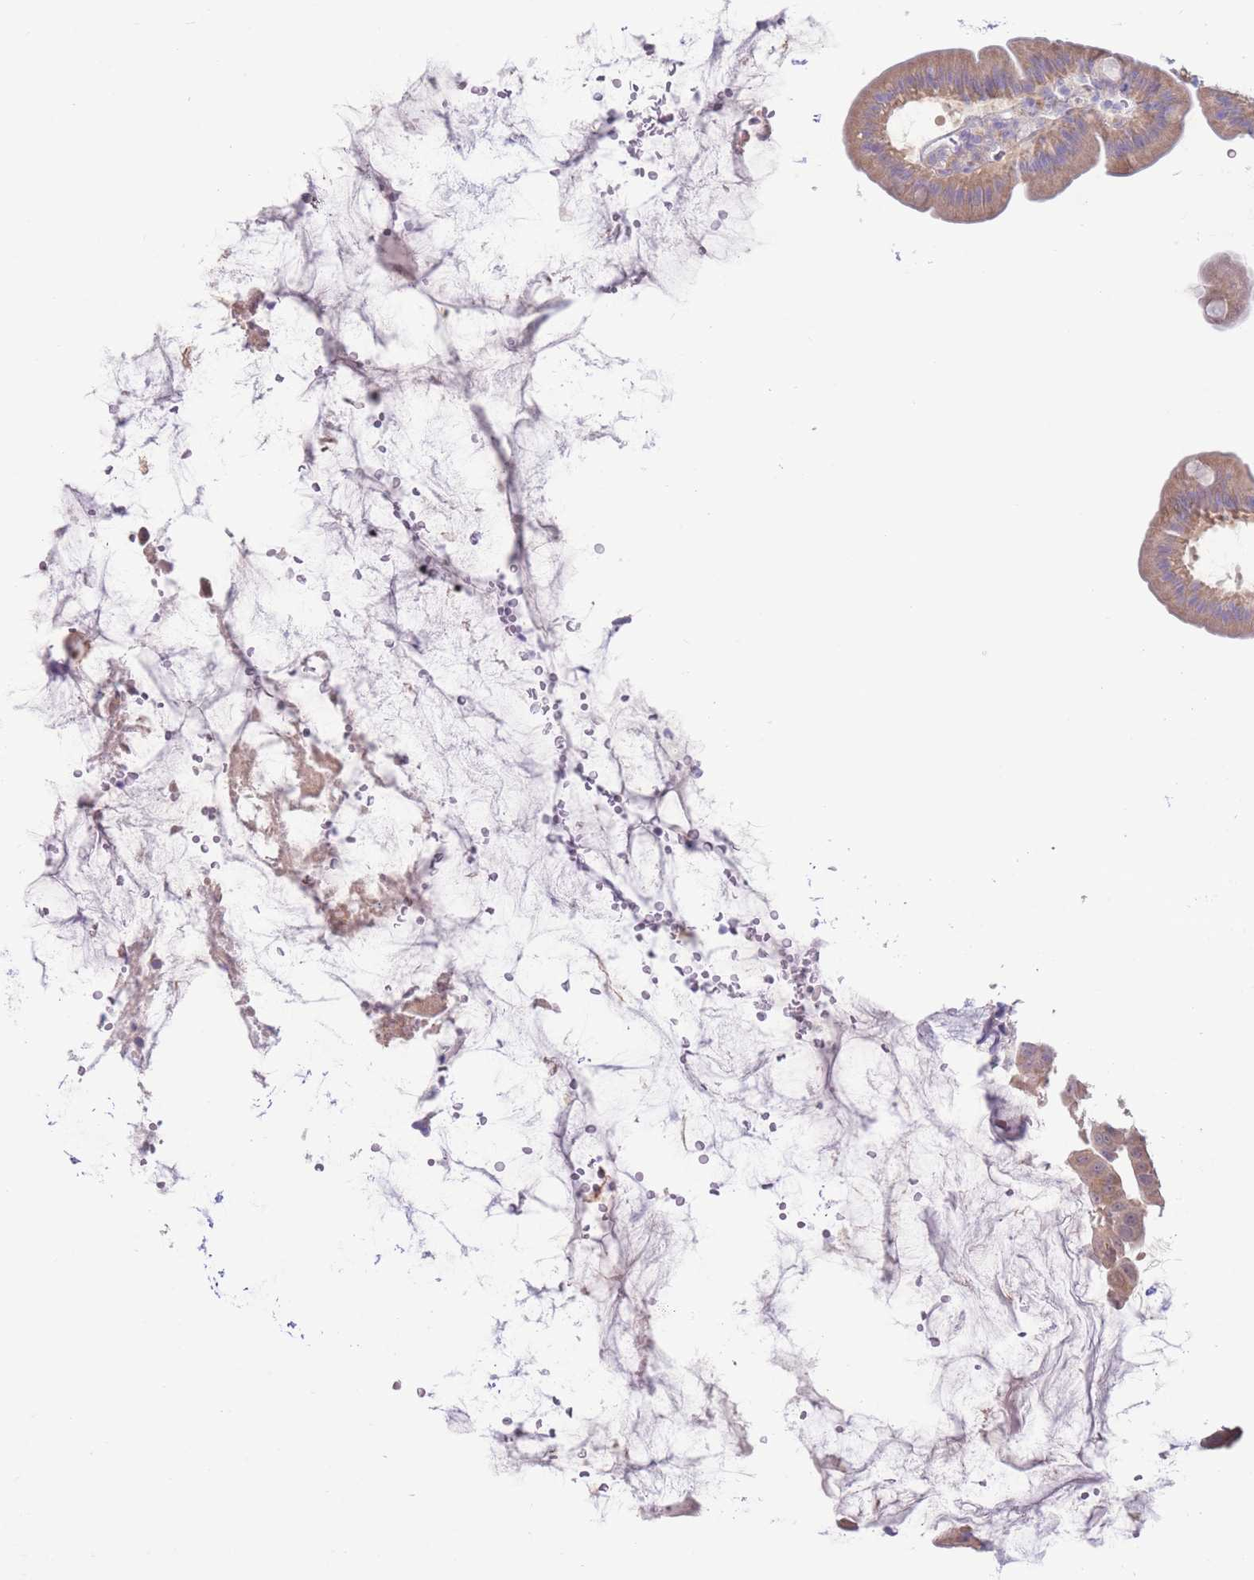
{"staining": {"intensity": "moderate", "quantity": "<25%", "location": "cytoplasmic/membranous"}, "tissue": "small intestine", "cell_type": "Glandular cells", "image_type": "normal", "snomed": [{"axis": "morphology", "description": "Normal tissue, NOS"}, {"axis": "topography", "description": "Small intestine"}], "caption": "IHC of benign small intestine reveals low levels of moderate cytoplasmic/membranous staining in about <25% of glandular cells. (DAB IHC with brightfield microscopy, high magnification).", "gene": "FAH", "patient": {"sex": "female", "age": 68}}